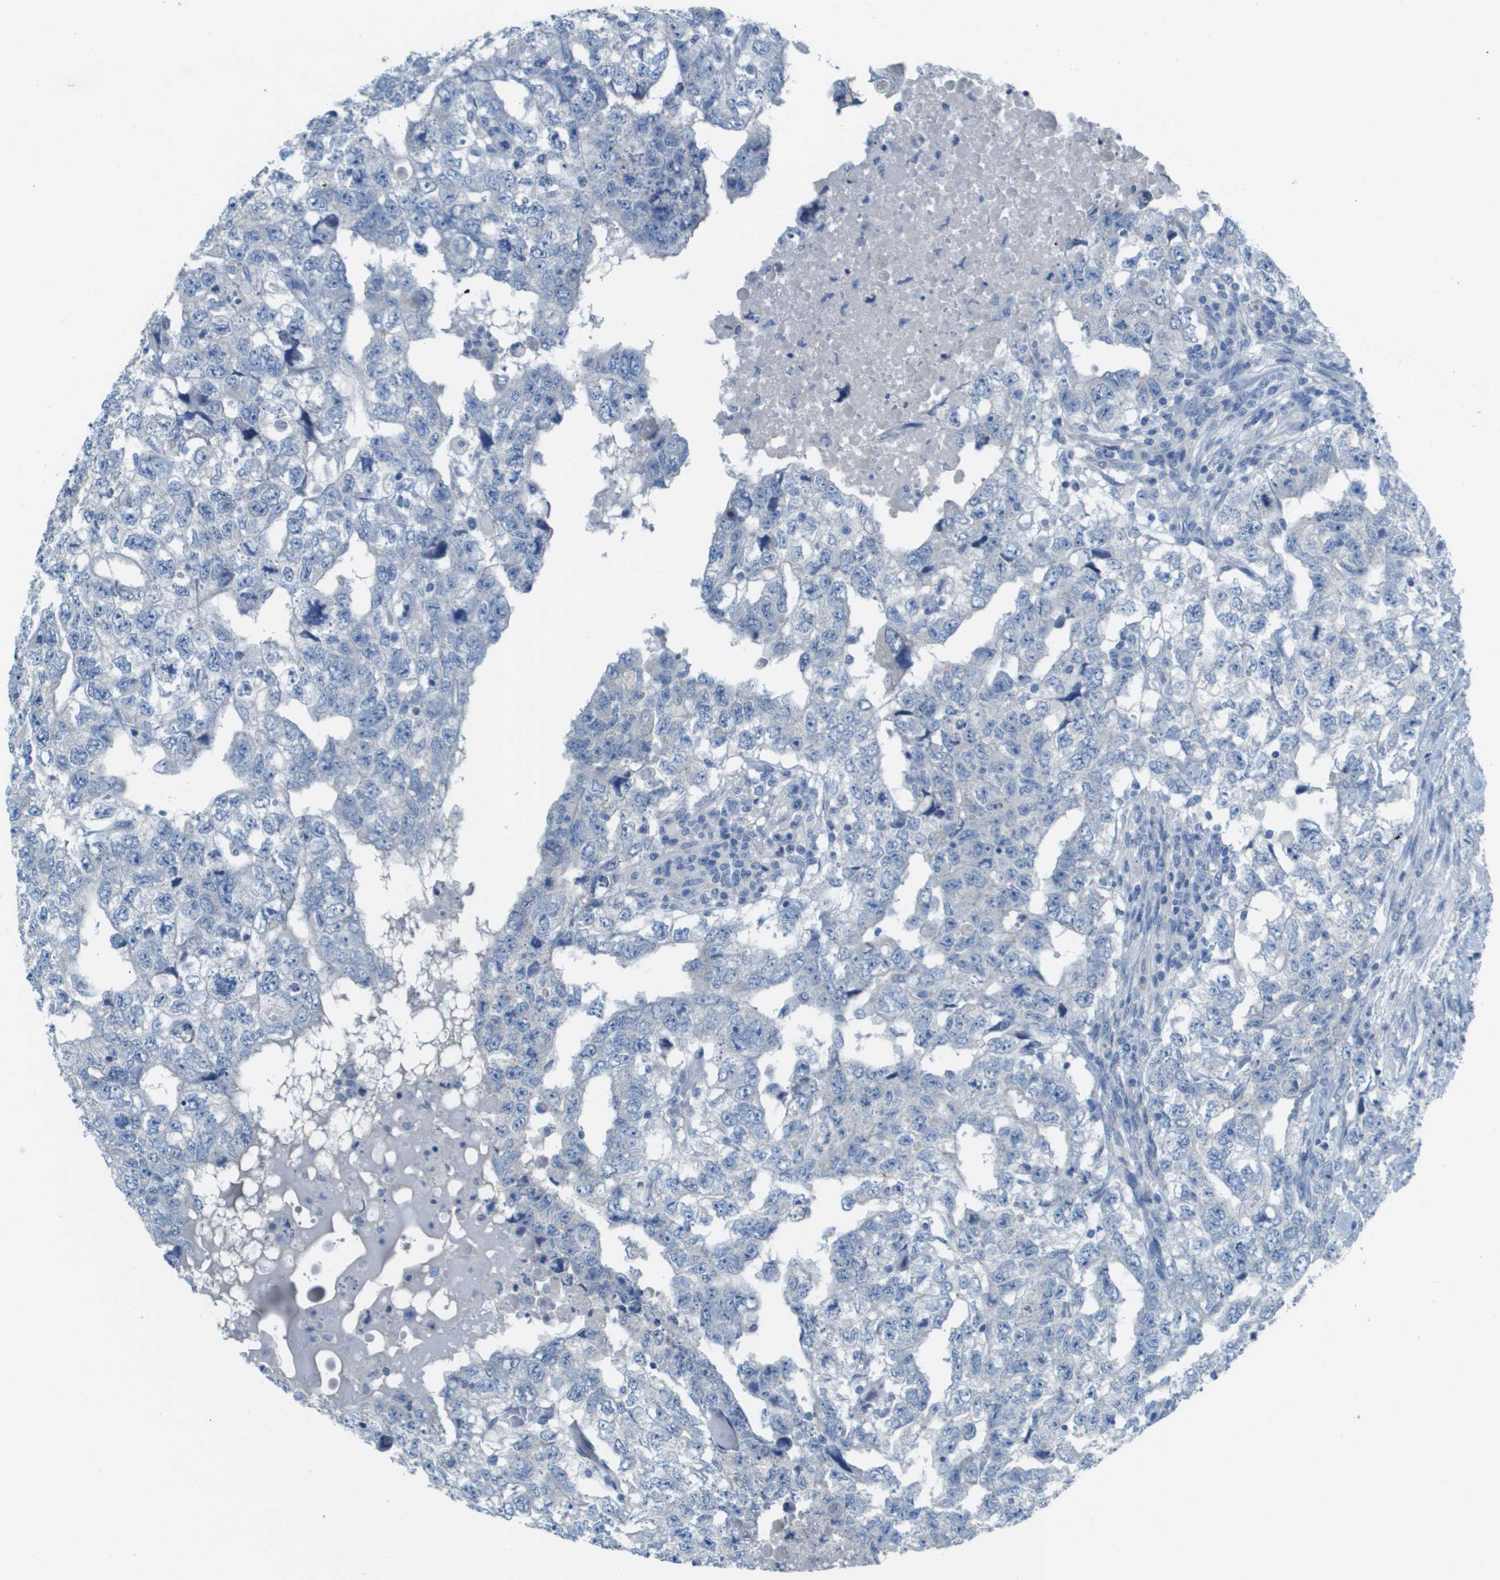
{"staining": {"intensity": "negative", "quantity": "none", "location": "none"}, "tissue": "testis cancer", "cell_type": "Tumor cells", "image_type": "cancer", "snomed": [{"axis": "morphology", "description": "Carcinoma, Embryonal, NOS"}, {"axis": "topography", "description": "Testis"}], "caption": "This image is of testis embryonal carcinoma stained with immunohistochemistry to label a protein in brown with the nuclei are counter-stained blue. There is no positivity in tumor cells.", "gene": "PTGDR2", "patient": {"sex": "male", "age": 36}}